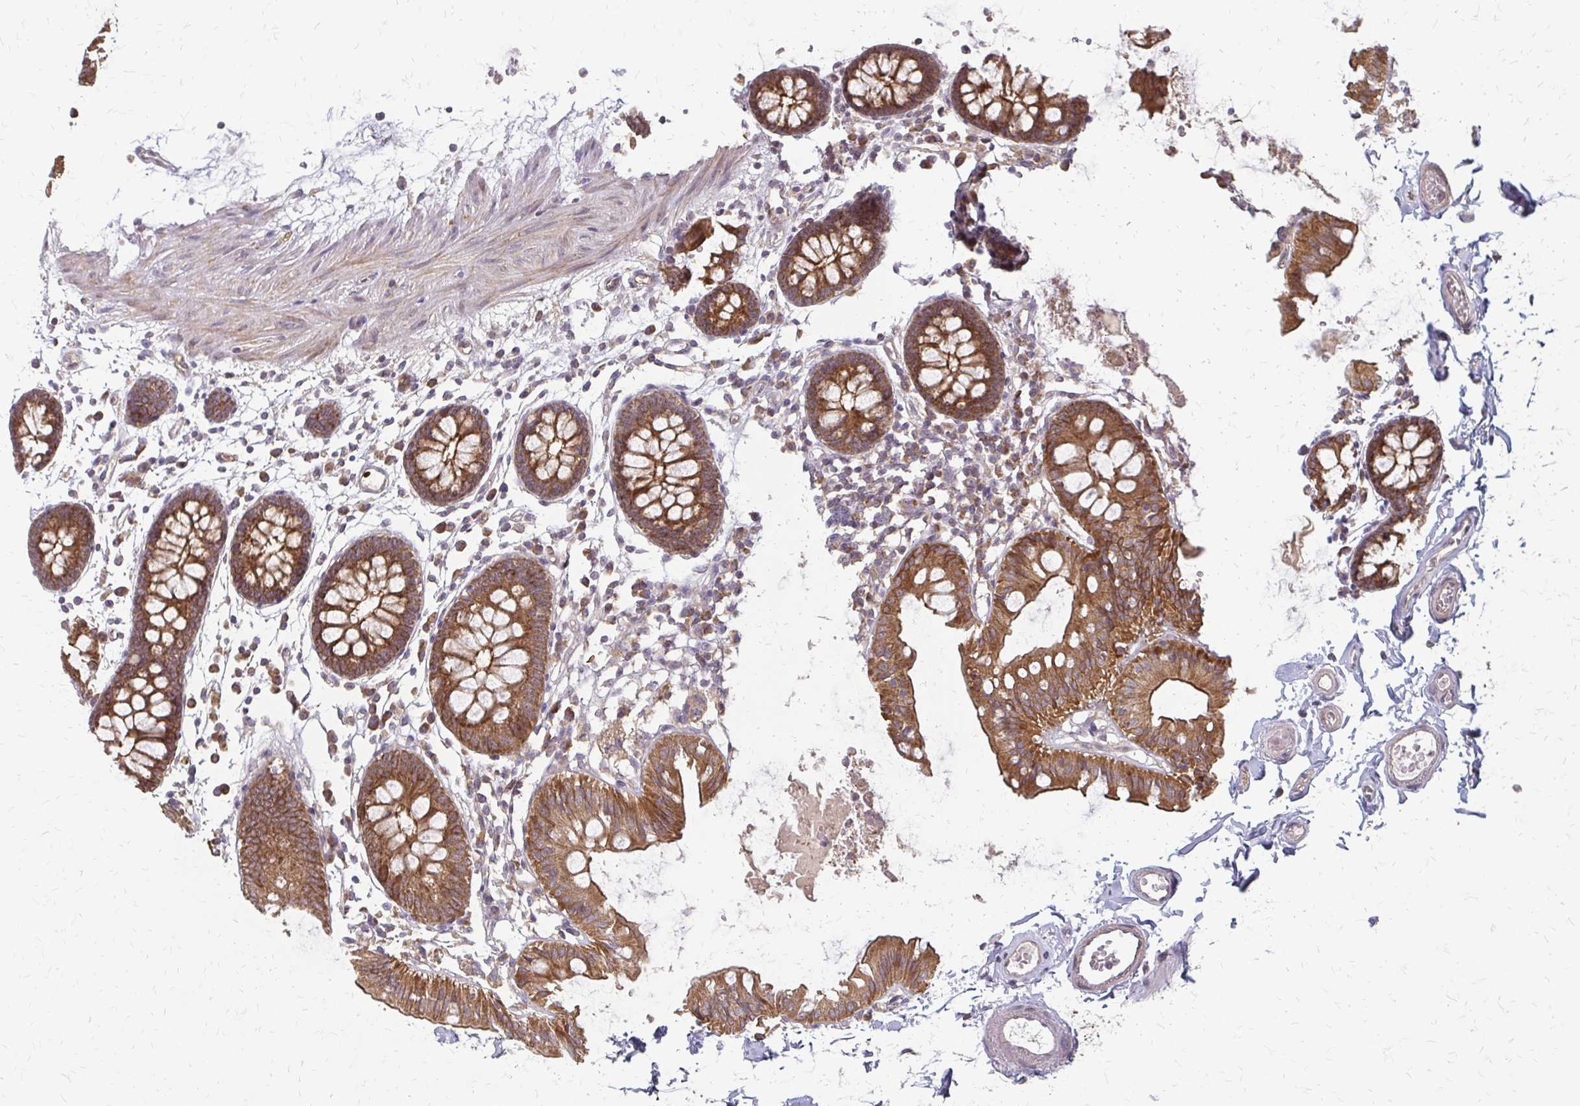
{"staining": {"intensity": "weak", "quantity": ">75%", "location": "cytoplasmic/membranous"}, "tissue": "colon", "cell_type": "Endothelial cells", "image_type": "normal", "snomed": [{"axis": "morphology", "description": "Normal tissue, NOS"}, {"axis": "topography", "description": "Colon"}], "caption": "Endothelial cells exhibit weak cytoplasmic/membranous staining in approximately >75% of cells in benign colon.", "gene": "ZNF383", "patient": {"sex": "female", "age": 84}}